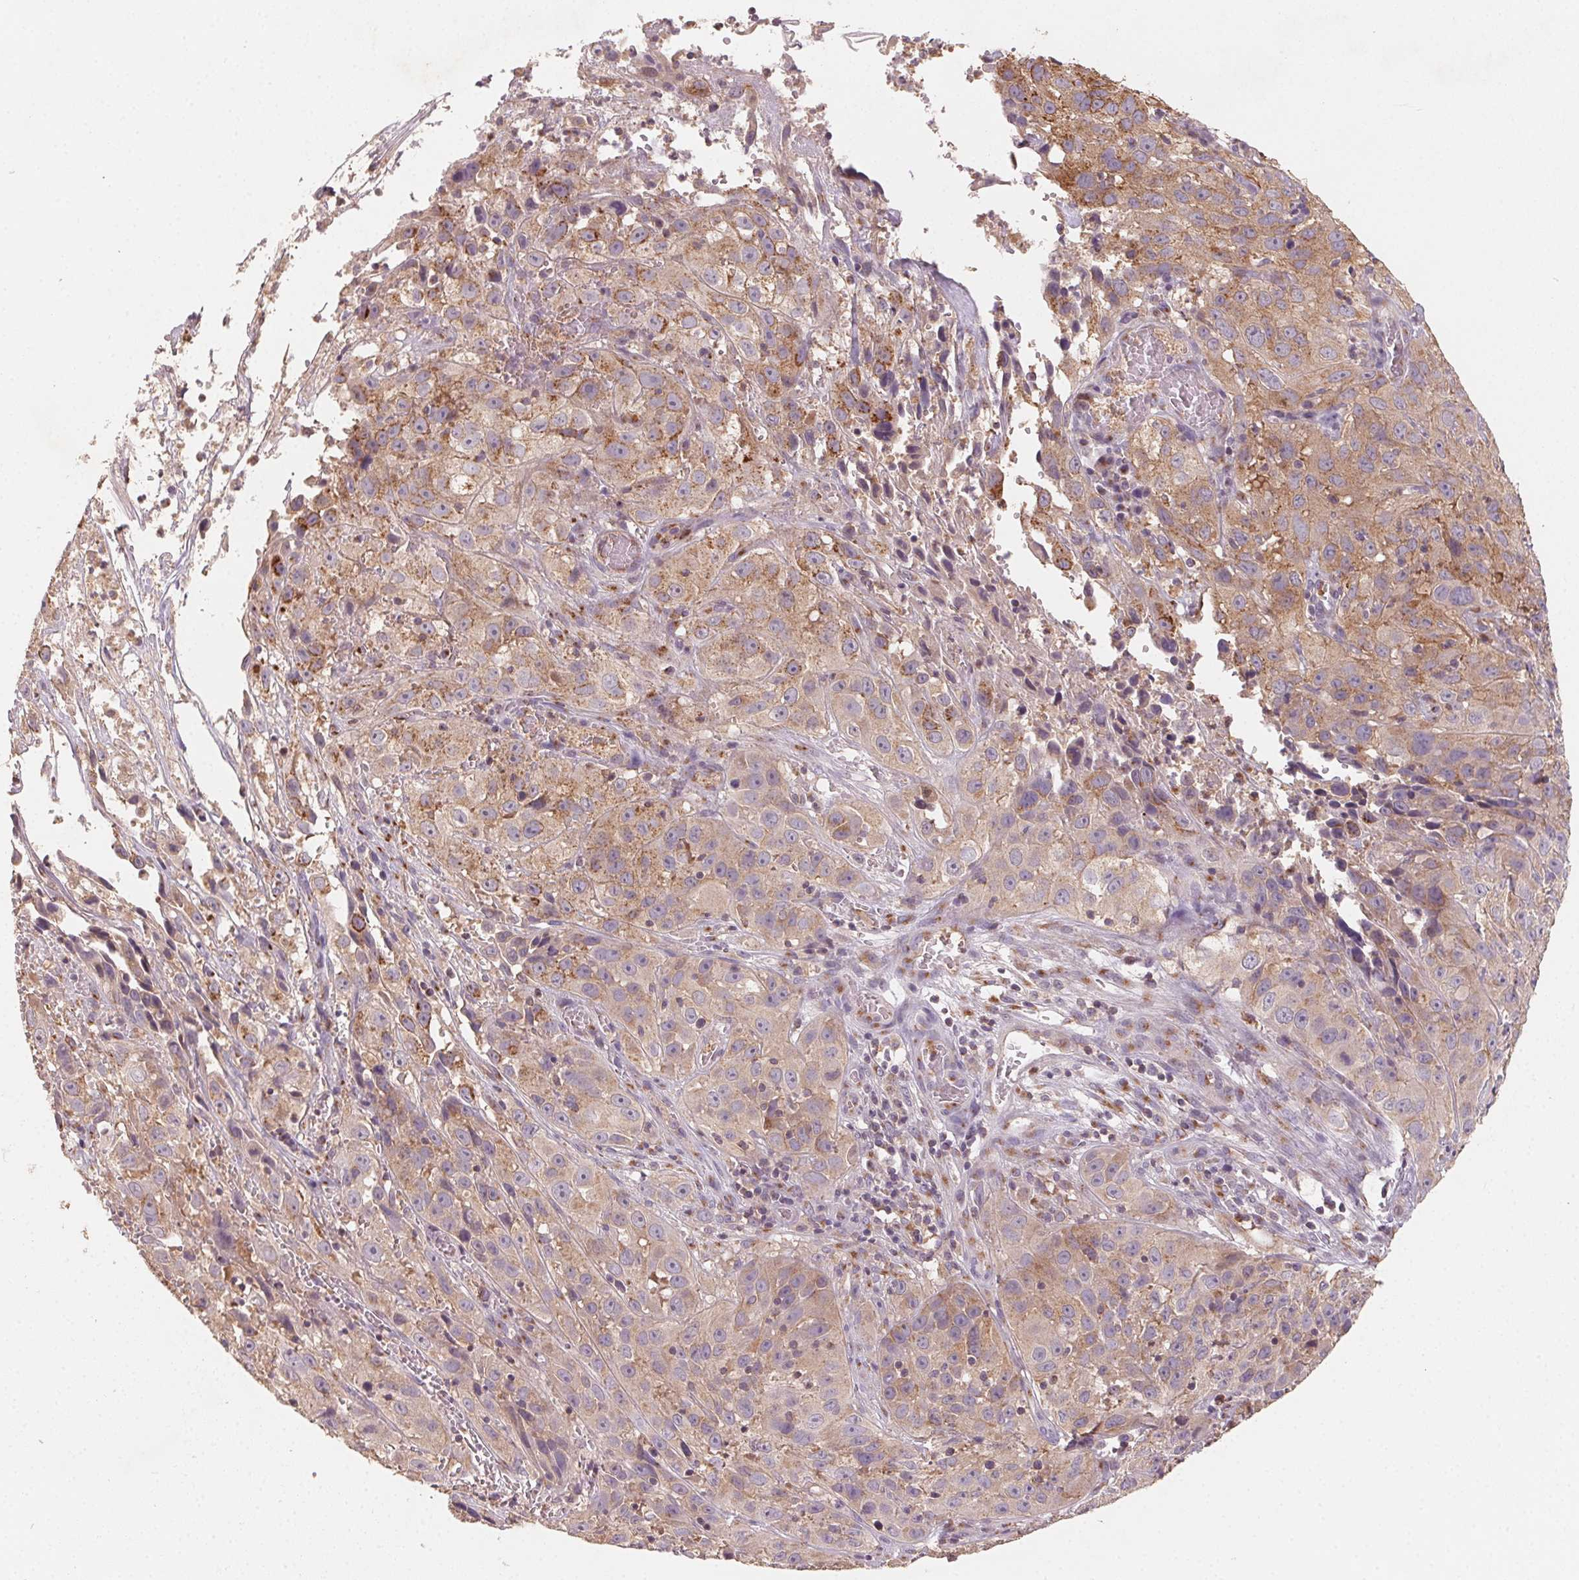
{"staining": {"intensity": "moderate", "quantity": ">75%", "location": "cytoplasmic/membranous"}, "tissue": "cervical cancer", "cell_type": "Tumor cells", "image_type": "cancer", "snomed": [{"axis": "morphology", "description": "Squamous cell carcinoma, NOS"}, {"axis": "topography", "description": "Cervix"}], "caption": "DAB (3,3'-diaminobenzidine) immunohistochemical staining of human cervical squamous cell carcinoma demonstrates moderate cytoplasmic/membranous protein expression in about >75% of tumor cells.", "gene": "AP1S1", "patient": {"sex": "female", "age": 32}}